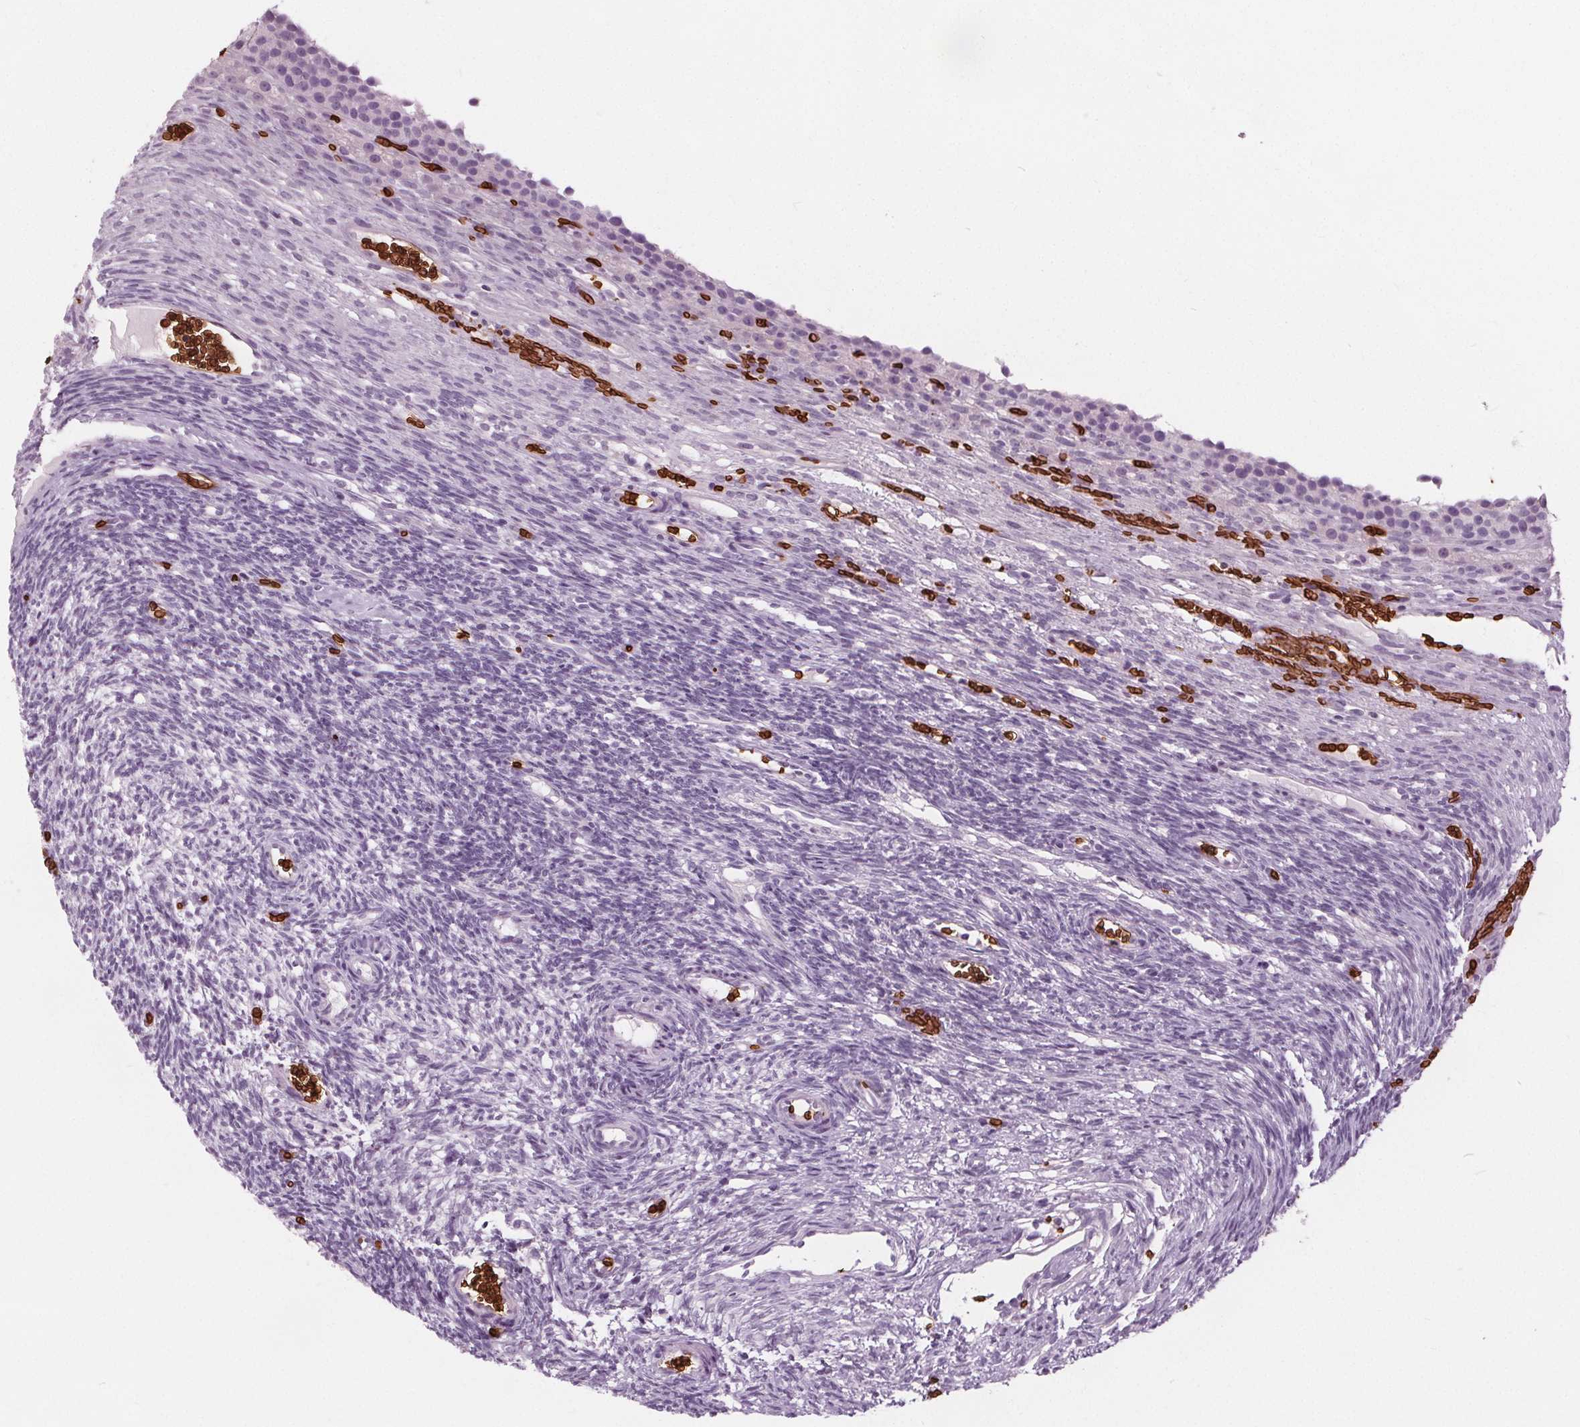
{"staining": {"intensity": "negative", "quantity": "none", "location": "none"}, "tissue": "ovary", "cell_type": "Follicle cells", "image_type": "normal", "snomed": [{"axis": "morphology", "description": "Normal tissue, NOS"}, {"axis": "topography", "description": "Ovary"}], "caption": "Image shows no significant protein staining in follicle cells of benign ovary.", "gene": "SLC4A1", "patient": {"sex": "female", "age": 34}}